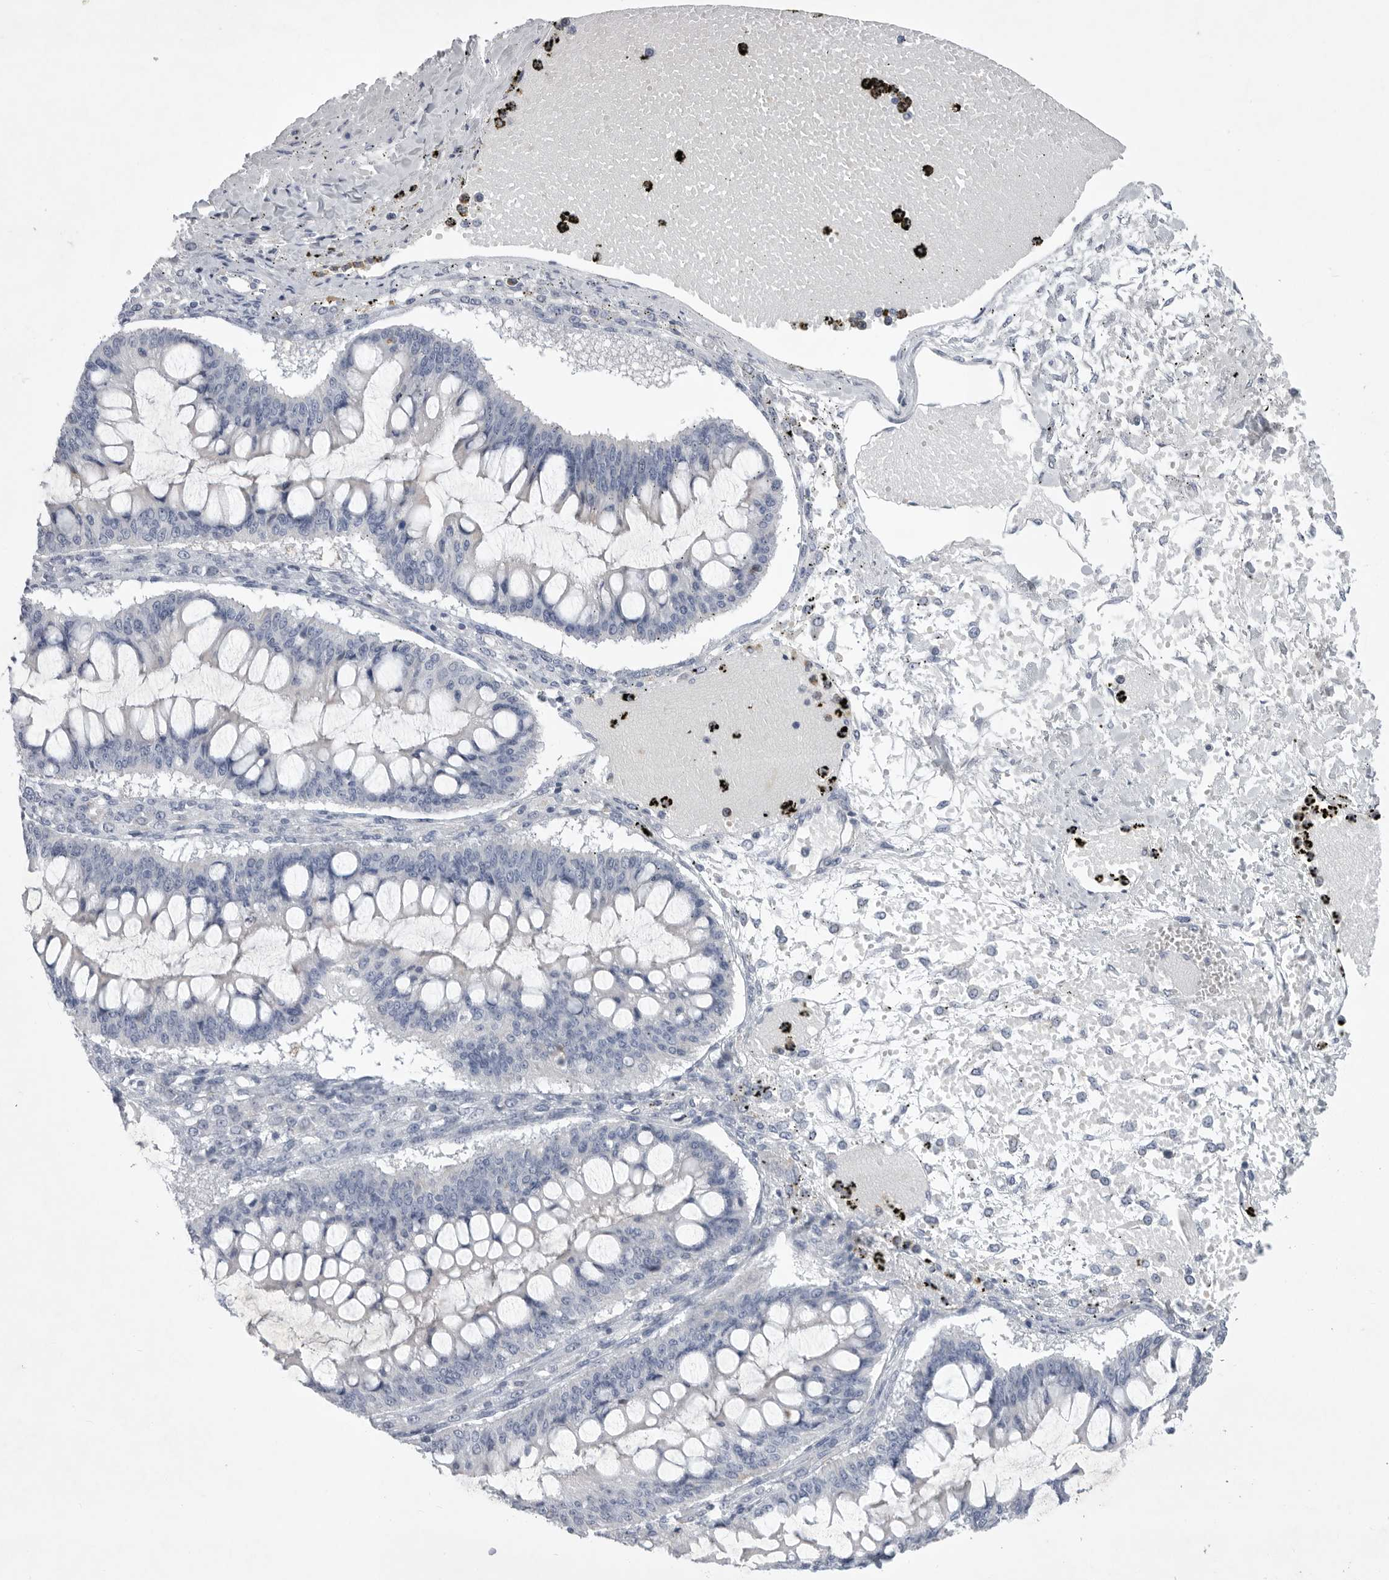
{"staining": {"intensity": "negative", "quantity": "none", "location": "none"}, "tissue": "ovarian cancer", "cell_type": "Tumor cells", "image_type": "cancer", "snomed": [{"axis": "morphology", "description": "Cystadenocarcinoma, mucinous, NOS"}, {"axis": "topography", "description": "Ovary"}], "caption": "High magnification brightfield microscopy of mucinous cystadenocarcinoma (ovarian) stained with DAB (brown) and counterstained with hematoxylin (blue): tumor cells show no significant expression.", "gene": "SIGLEC10", "patient": {"sex": "female", "age": 73}}